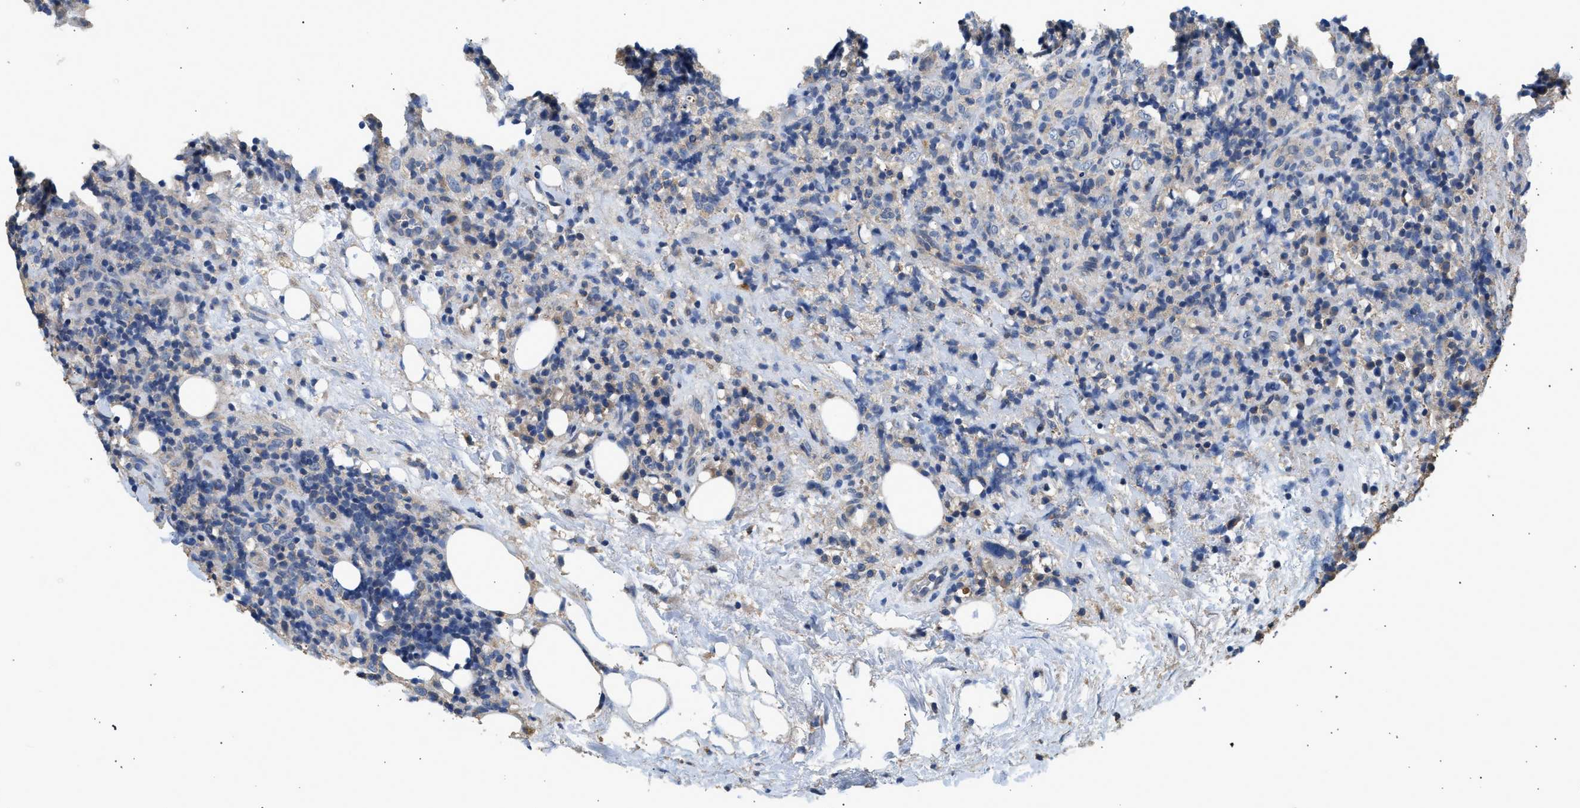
{"staining": {"intensity": "negative", "quantity": "none", "location": "none"}, "tissue": "lymphoma", "cell_type": "Tumor cells", "image_type": "cancer", "snomed": [{"axis": "morphology", "description": "Malignant lymphoma, non-Hodgkin's type, High grade"}, {"axis": "topography", "description": "Lymph node"}], "caption": "Tumor cells show no significant staining in high-grade malignant lymphoma, non-Hodgkin's type.", "gene": "WDR31", "patient": {"sex": "female", "age": 76}}